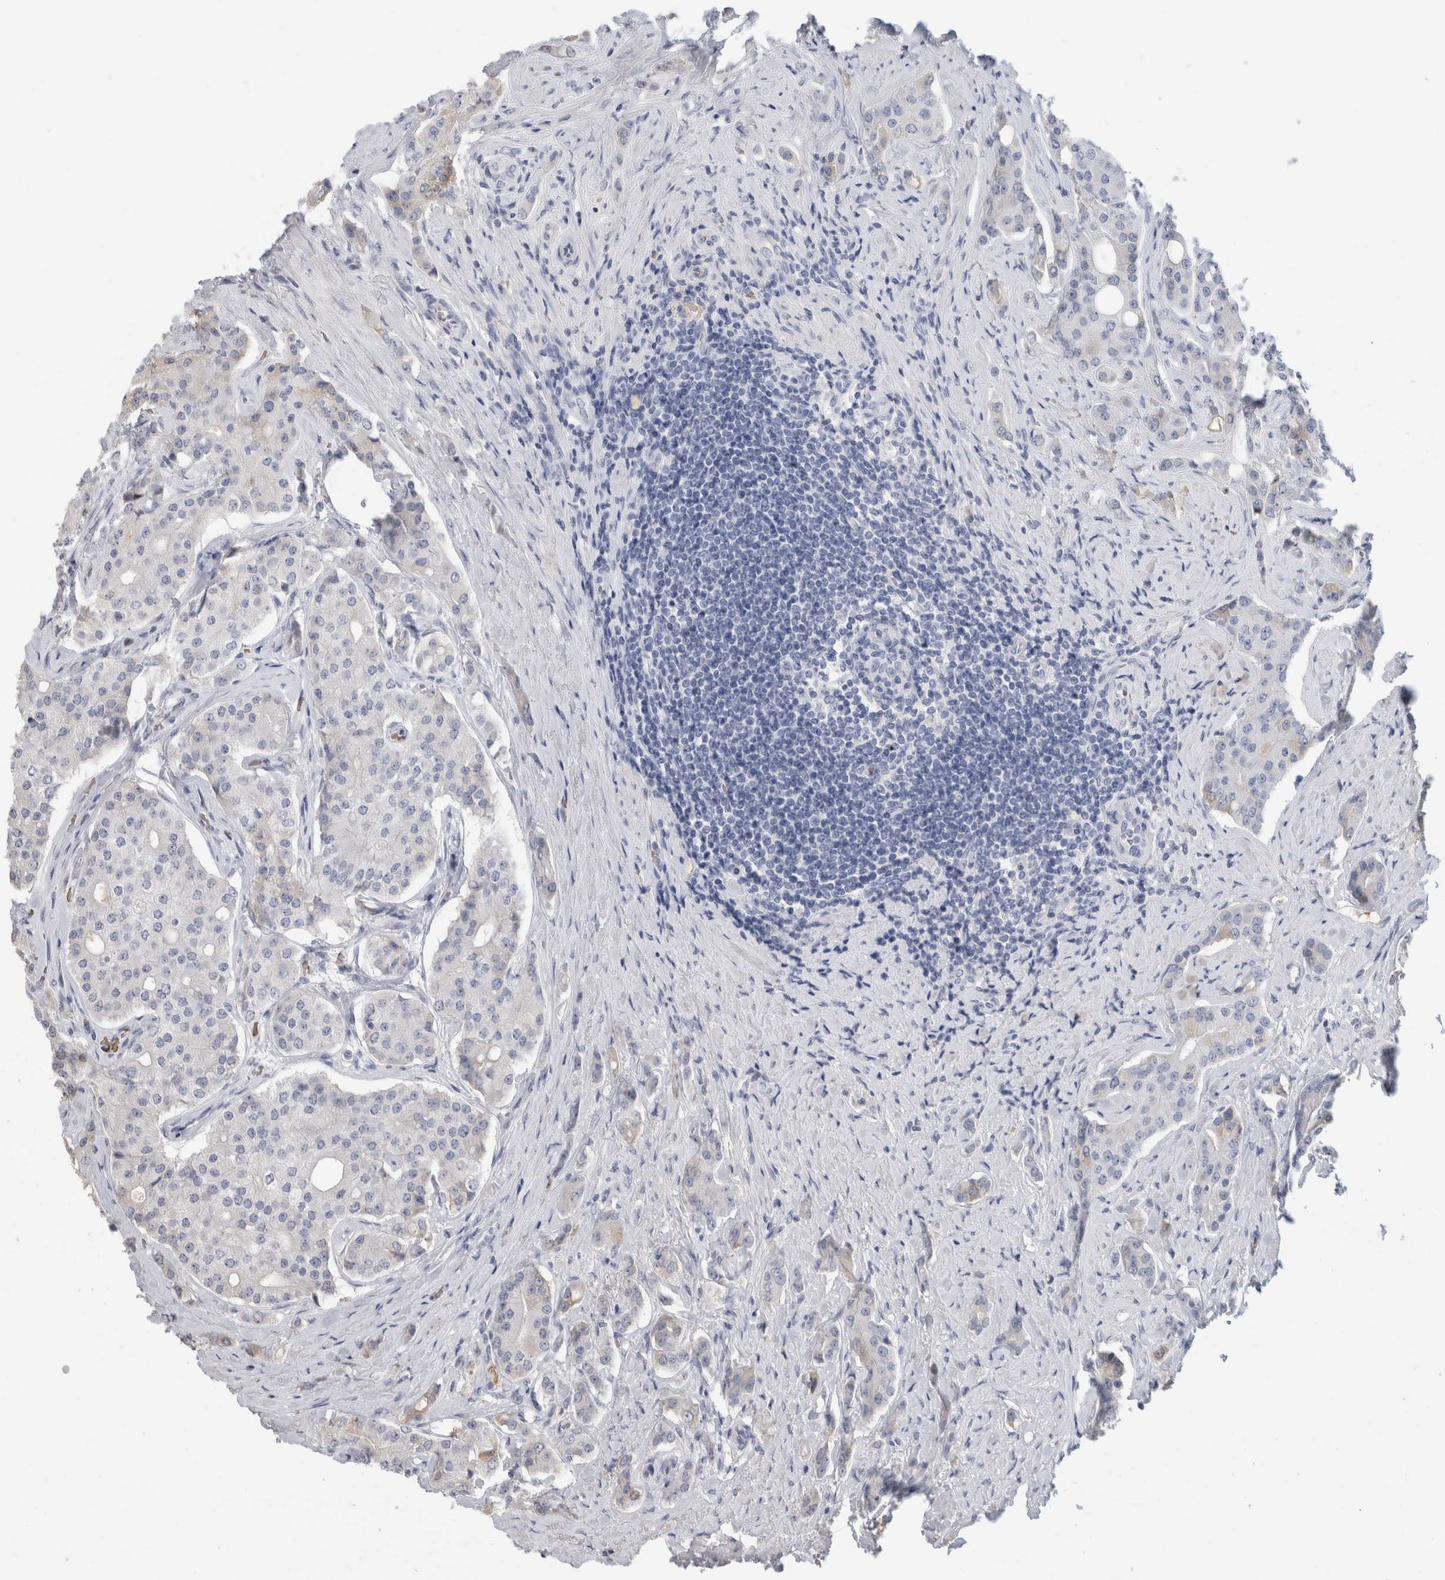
{"staining": {"intensity": "negative", "quantity": "none", "location": "none"}, "tissue": "prostate cancer", "cell_type": "Tumor cells", "image_type": "cancer", "snomed": [{"axis": "morphology", "description": "Adenocarcinoma, High grade"}, {"axis": "topography", "description": "Prostate"}], "caption": "Immunohistochemical staining of human prostate cancer (adenocarcinoma (high-grade)) shows no significant staining in tumor cells.", "gene": "CA1", "patient": {"sex": "male", "age": 71}}